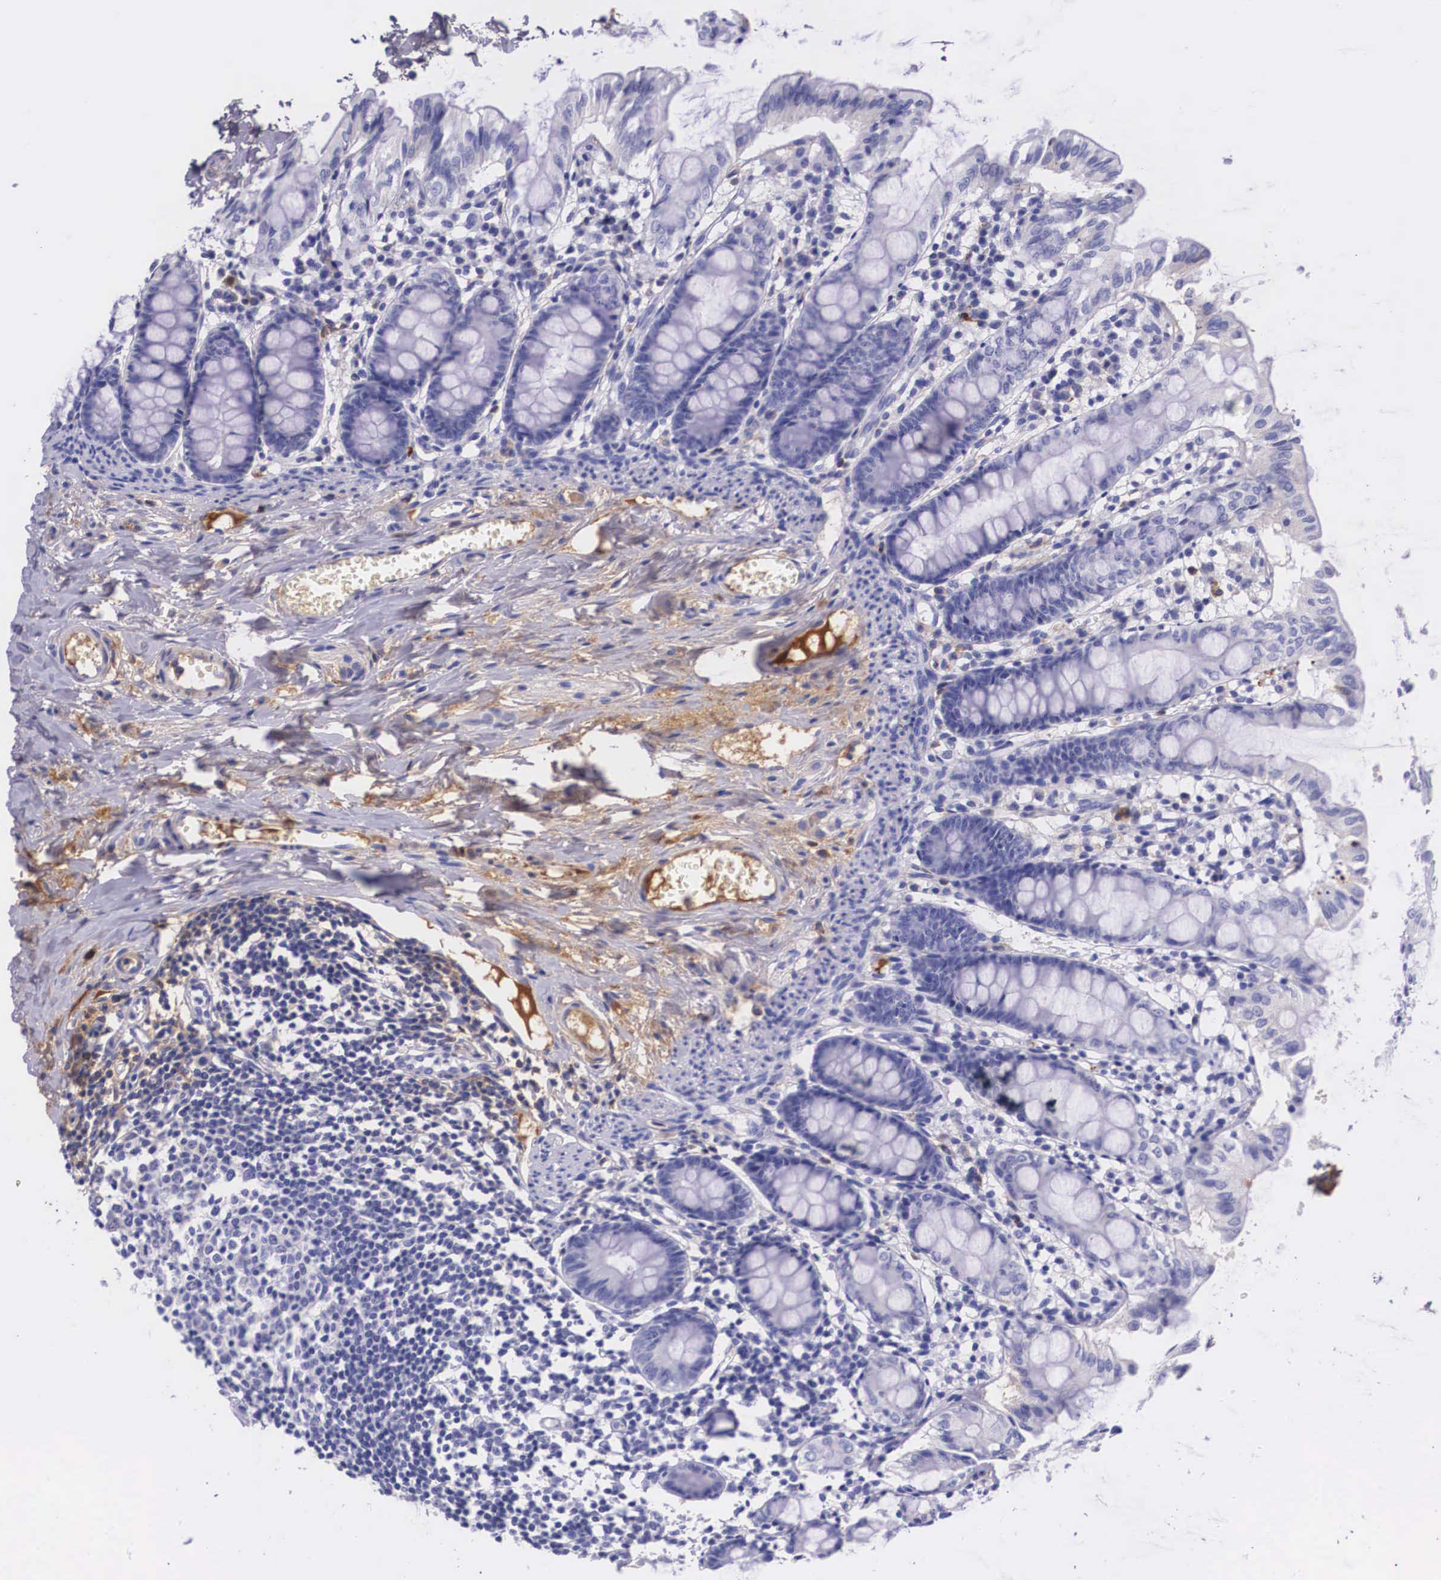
{"staining": {"intensity": "negative", "quantity": "none", "location": "none"}, "tissue": "colon", "cell_type": "Endothelial cells", "image_type": "normal", "snomed": [{"axis": "morphology", "description": "Normal tissue, NOS"}, {"axis": "topography", "description": "Colon"}], "caption": "Immunohistochemistry of benign colon displays no expression in endothelial cells.", "gene": "PLG", "patient": {"sex": "male", "age": 1}}